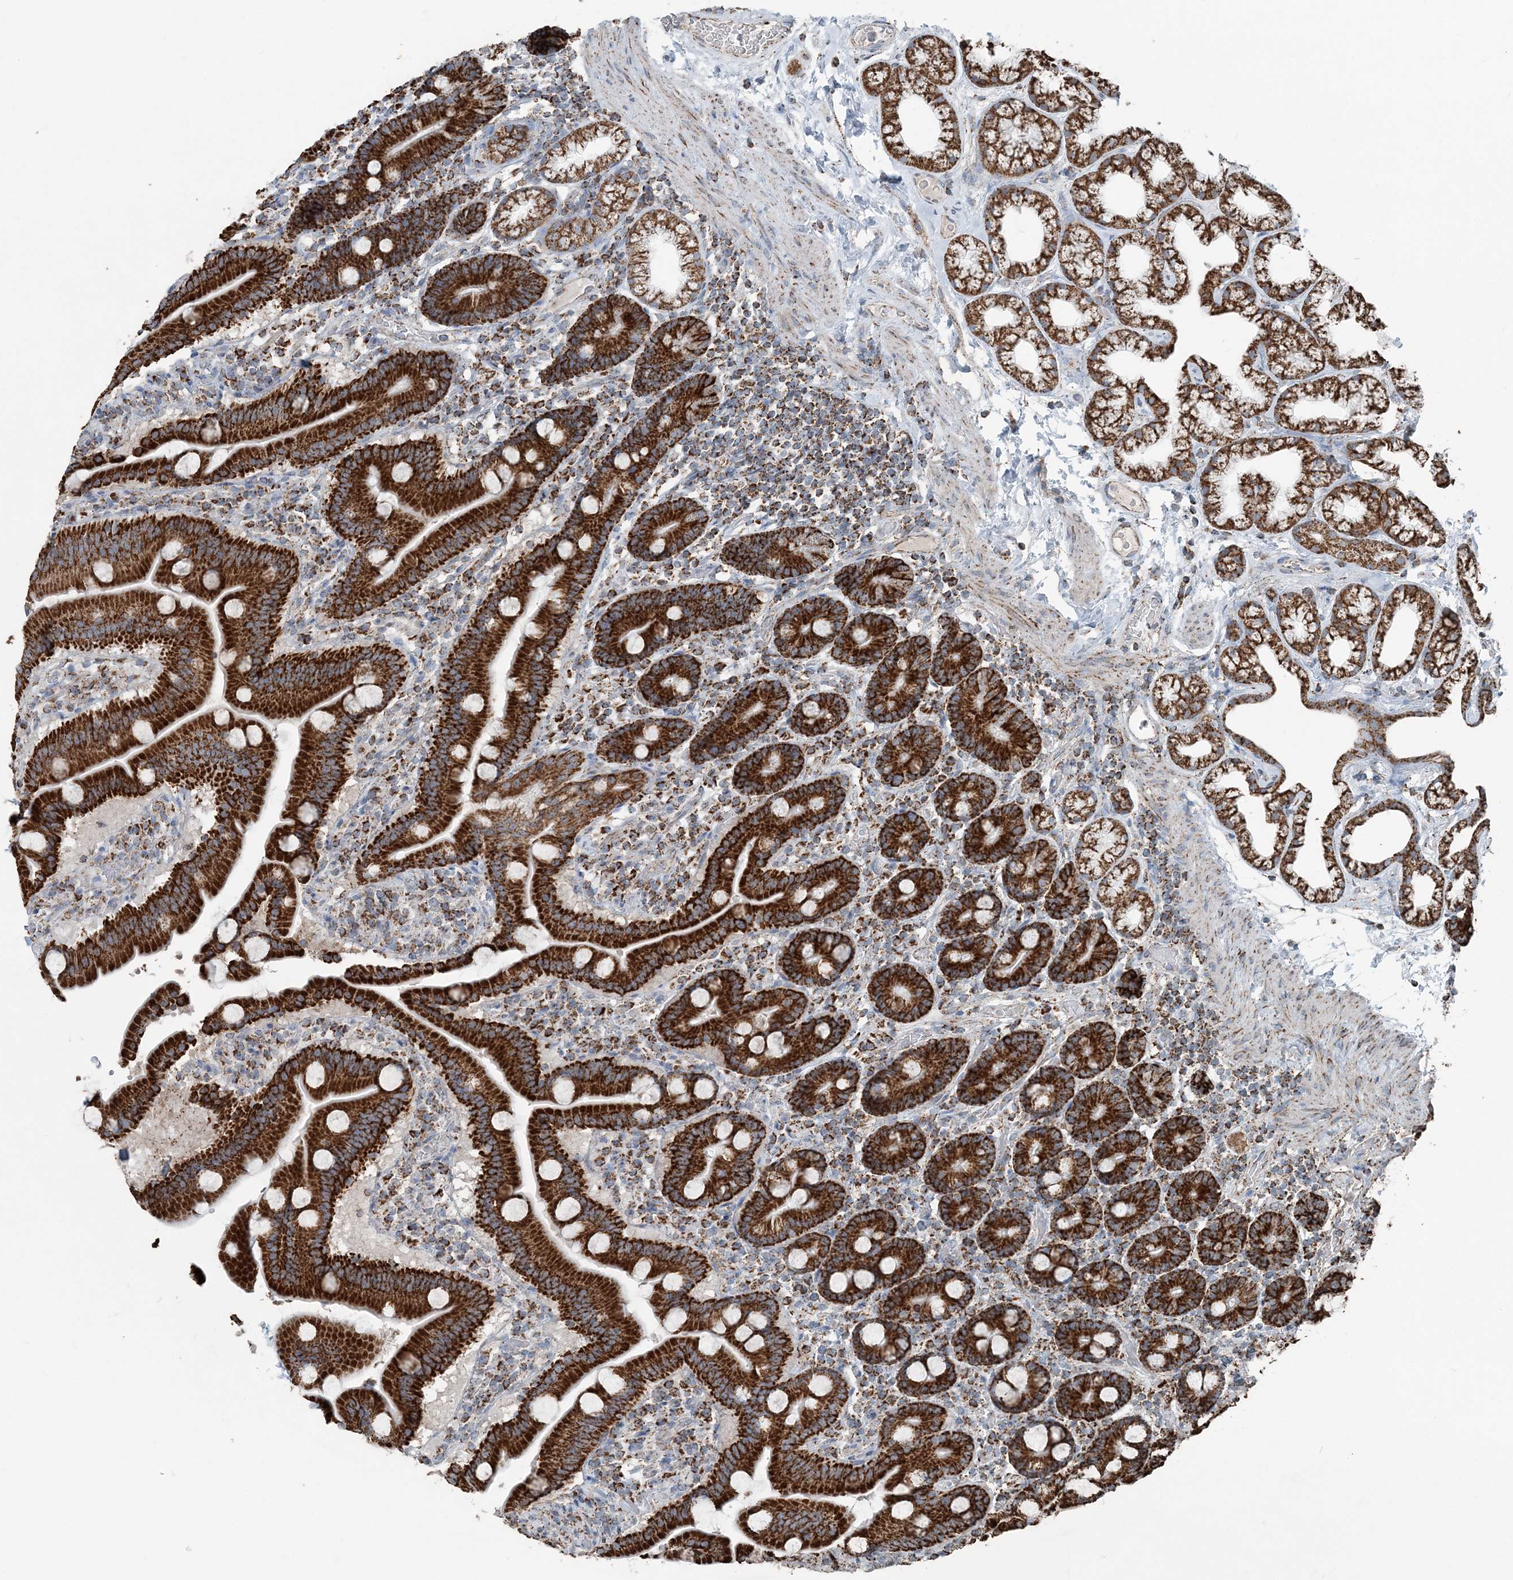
{"staining": {"intensity": "strong", "quantity": ">75%", "location": "cytoplasmic/membranous"}, "tissue": "duodenum", "cell_type": "Glandular cells", "image_type": "normal", "snomed": [{"axis": "morphology", "description": "Normal tissue, NOS"}, {"axis": "topography", "description": "Duodenum"}], "caption": "The photomicrograph displays immunohistochemical staining of benign duodenum. There is strong cytoplasmic/membranous staining is appreciated in about >75% of glandular cells.", "gene": "SUCLG1", "patient": {"sex": "male", "age": 55}}